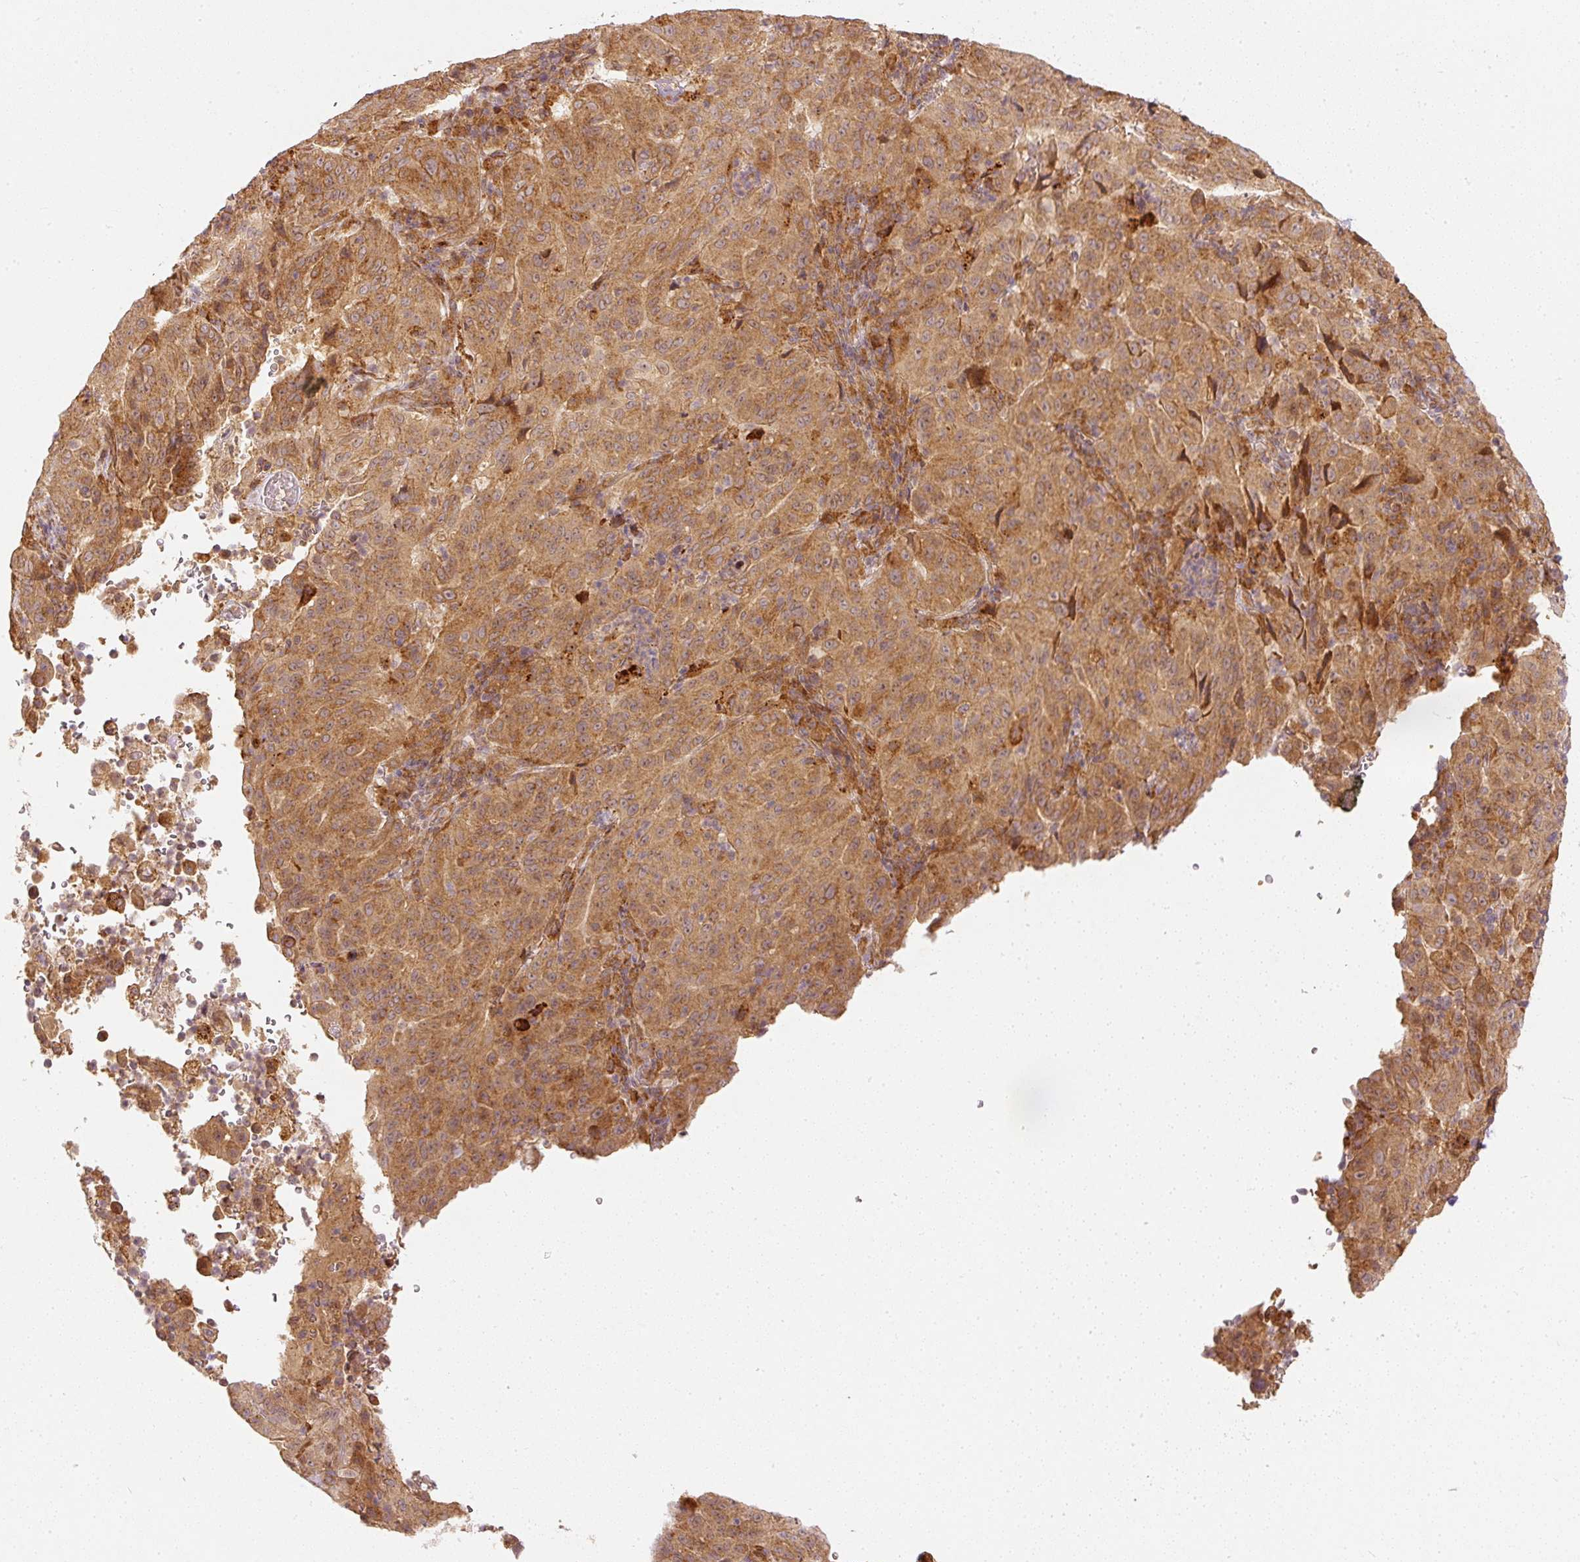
{"staining": {"intensity": "moderate", "quantity": ">75%", "location": "cytoplasmic/membranous"}, "tissue": "pancreatic cancer", "cell_type": "Tumor cells", "image_type": "cancer", "snomed": [{"axis": "morphology", "description": "Adenocarcinoma, NOS"}, {"axis": "topography", "description": "Pancreas"}], "caption": "Pancreatic cancer stained with DAB IHC reveals medium levels of moderate cytoplasmic/membranous positivity in about >75% of tumor cells.", "gene": "ZNF580", "patient": {"sex": "male", "age": 63}}